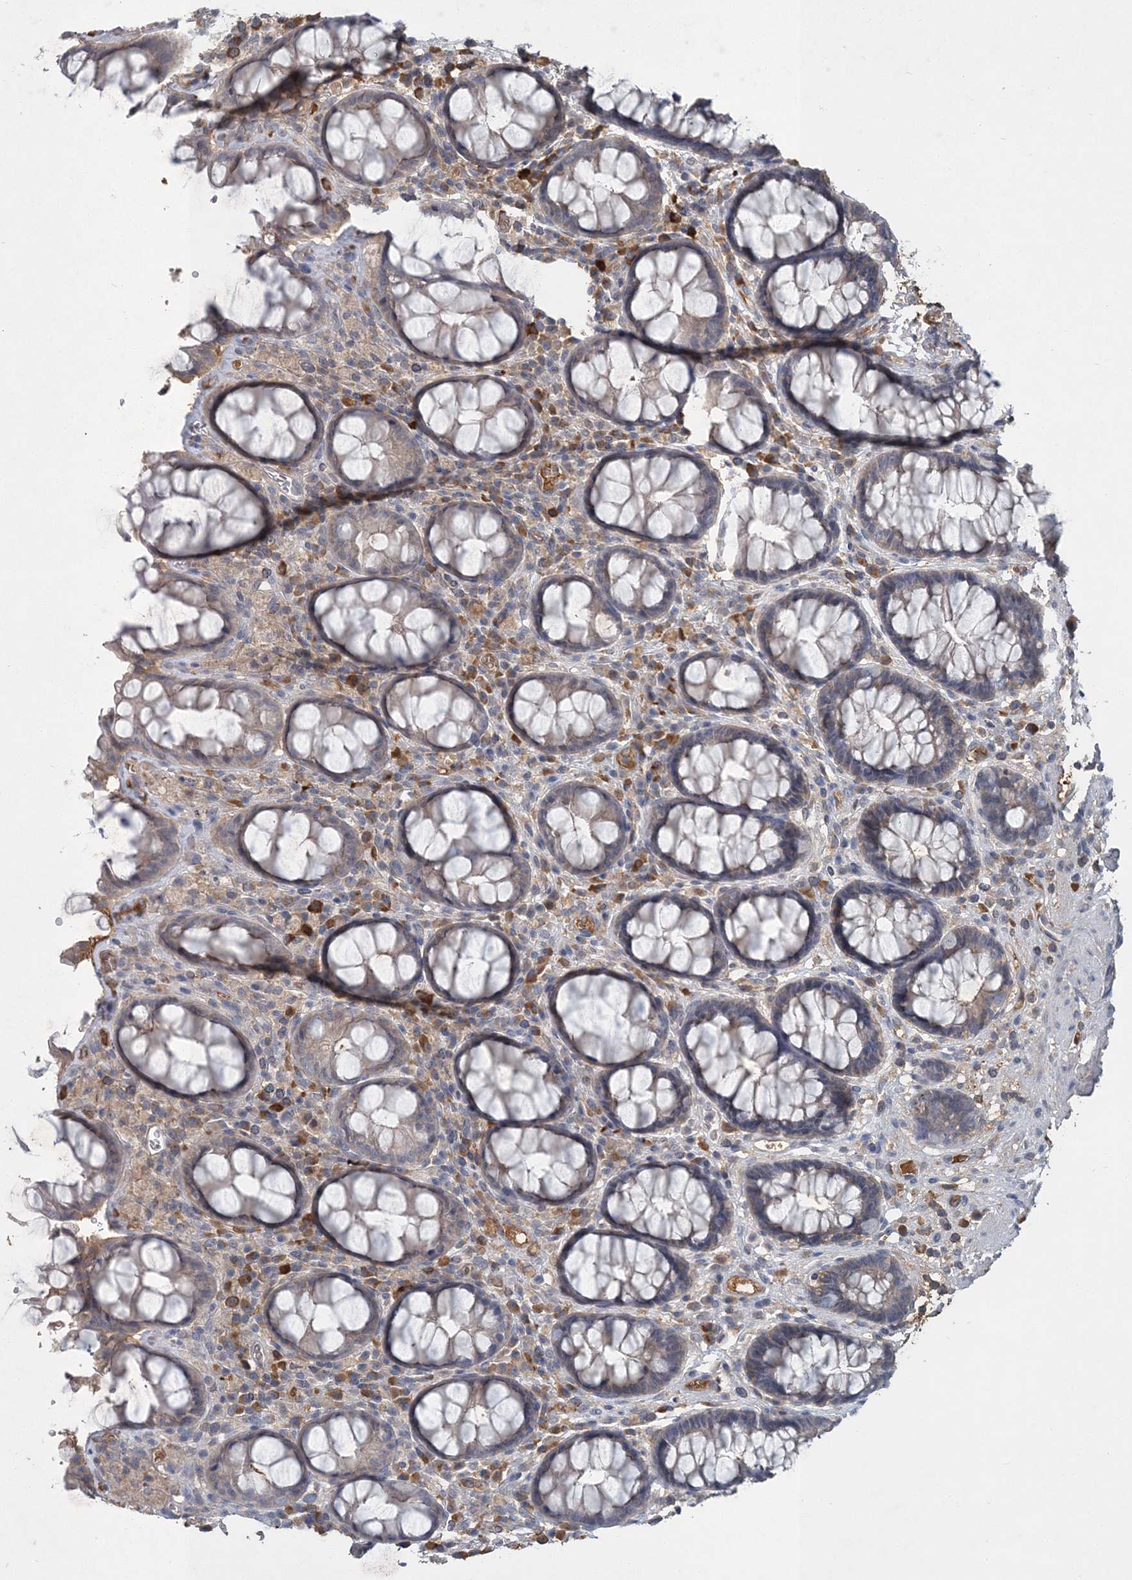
{"staining": {"intensity": "weak", "quantity": "<25%", "location": "cytoplasmic/membranous"}, "tissue": "rectum", "cell_type": "Glandular cells", "image_type": "normal", "snomed": [{"axis": "morphology", "description": "Normal tissue, NOS"}, {"axis": "topography", "description": "Rectum"}], "caption": "The immunohistochemistry photomicrograph has no significant staining in glandular cells of rectum.", "gene": "RNF25", "patient": {"sex": "male", "age": 64}}